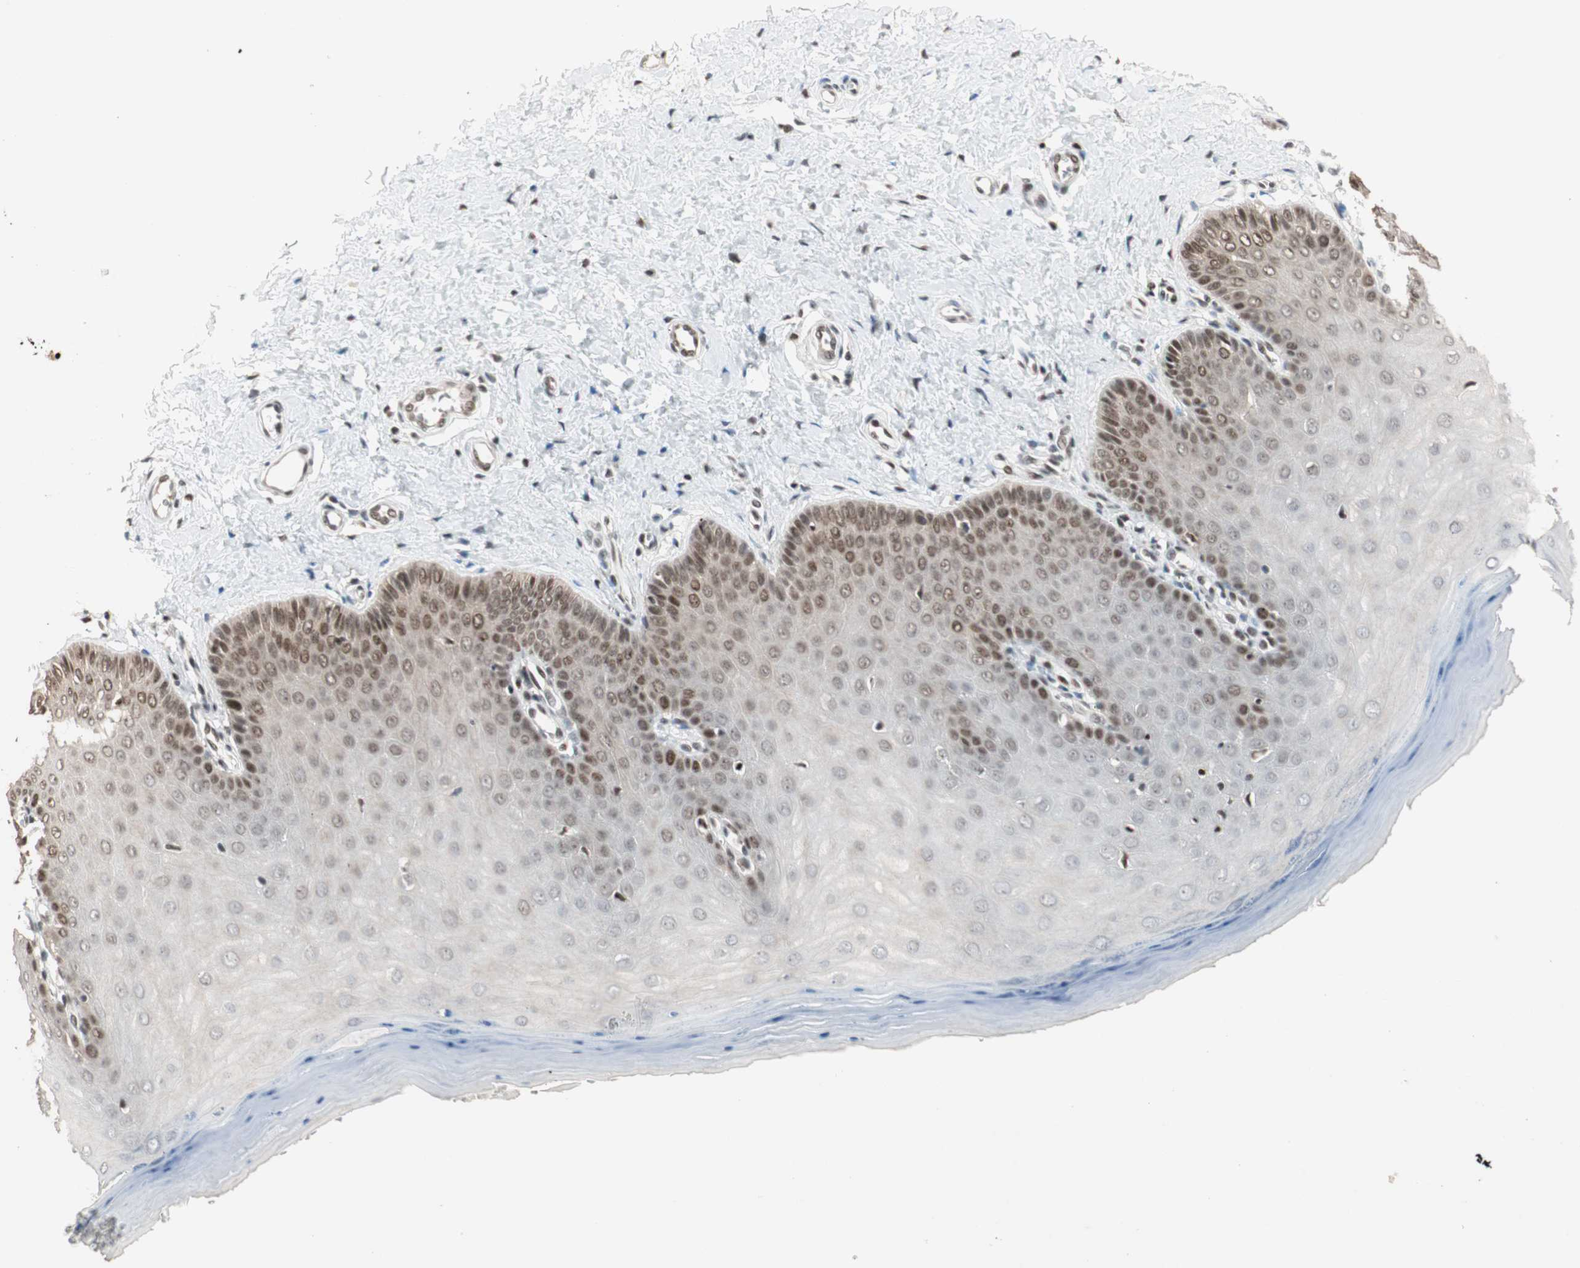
{"staining": {"intensity": "moderate", "quantity": "25%-75%", "location": "nuclear"}, "tissue": "cervix", "cell_type": "Squamous epithelial cells", "image_type": "normal", "snomed": [{"axis": "morphology", "description": "Normal tissue, NOS"}, {"axis": "topography", "description": "Cervix"}], "caption": "High-magnification brightfield microscopy of benign cervix stained with DAB (3,3'-diaminobenzidine) (brown) and counterstained with hematoxylin (blue). squamous epithelial cells exhibit moderate nuclear expression is identified in about25%-75% of cells.", "gene": "MDC1", "patient": {"sex": "female", "age": 55}}